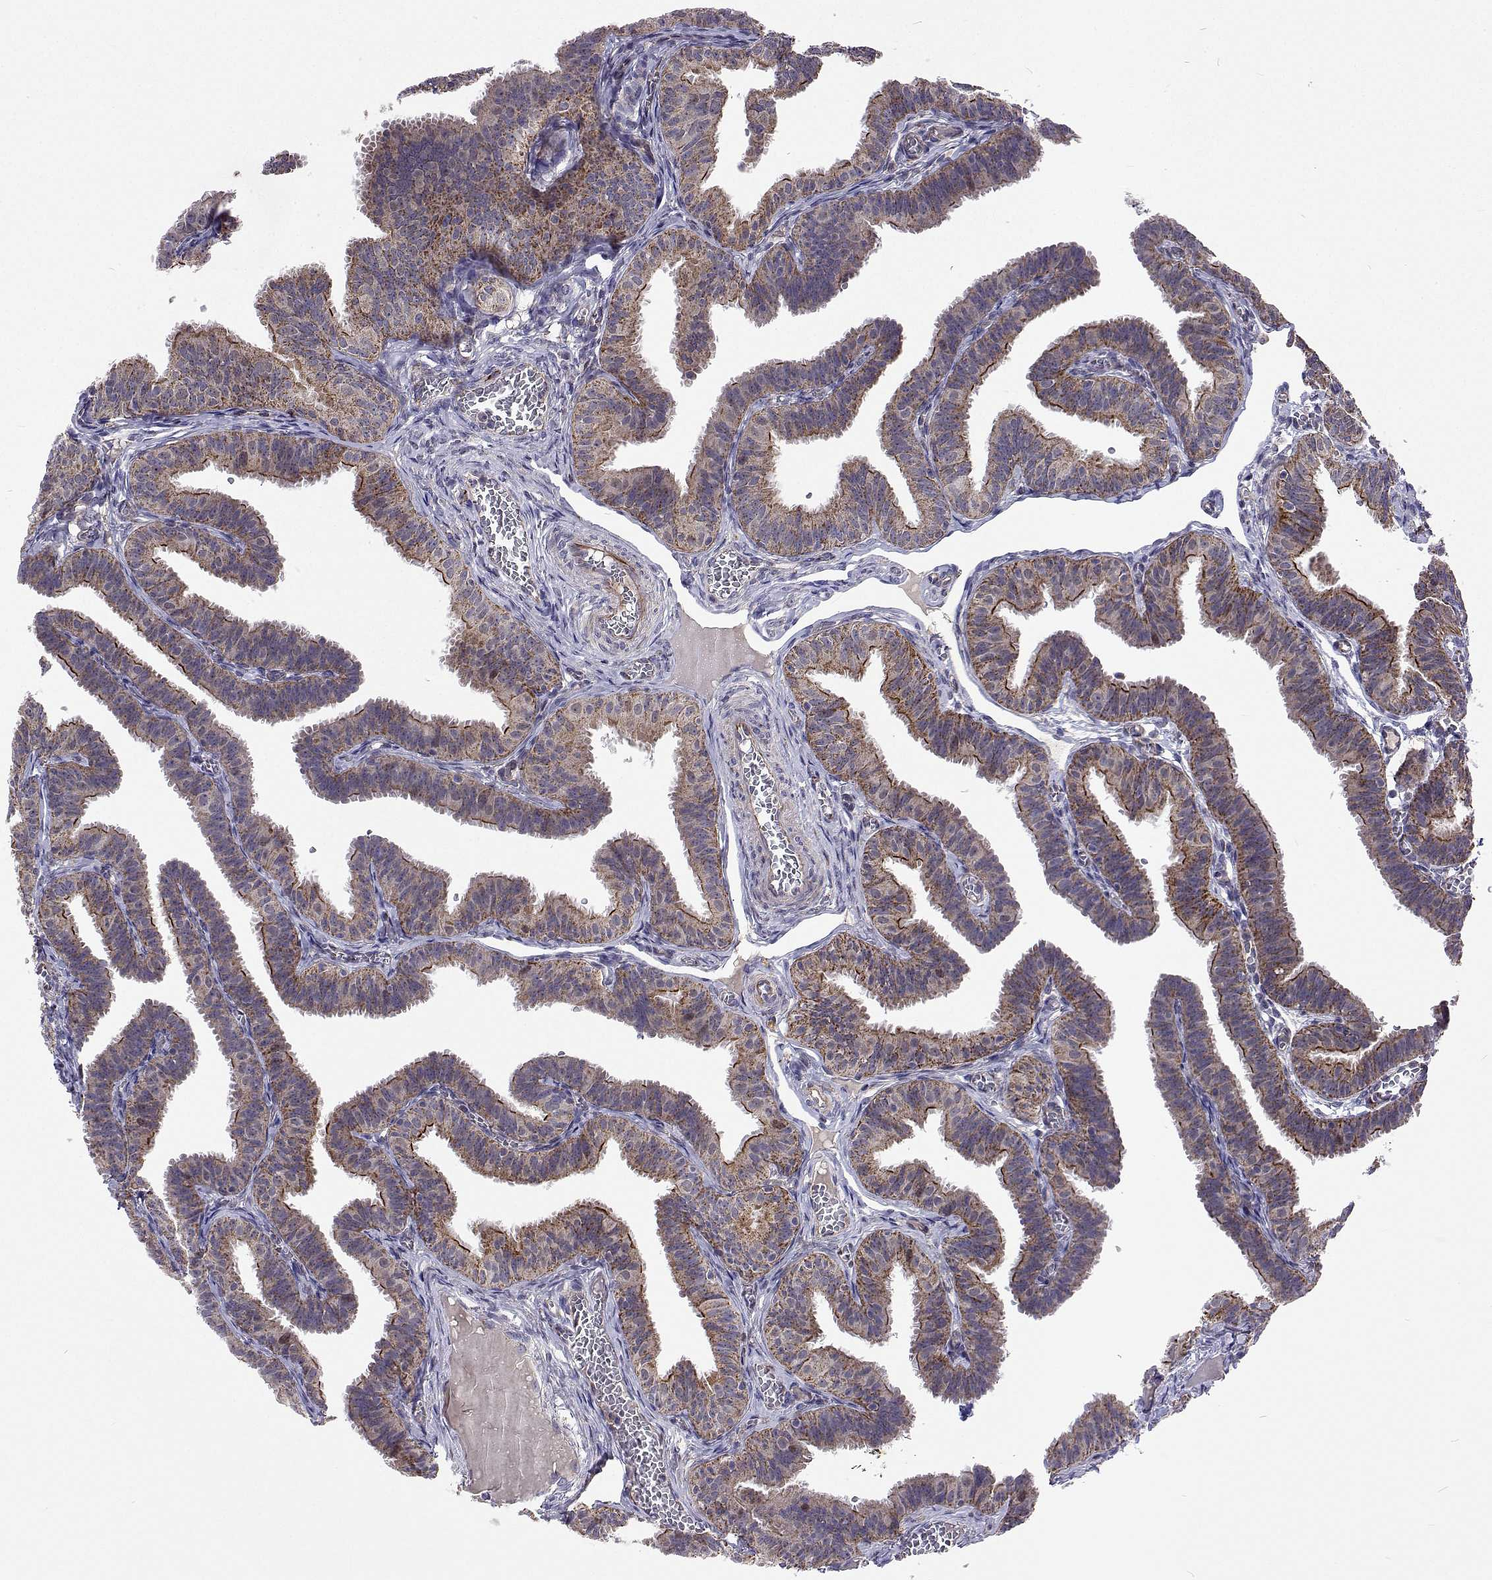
{"staining": {"intensity": "moderate", "quantity": ">75%", "location": "cytoplasmic/membranous"}, "tissue": "fallopian tube", "cell_type": "Glandular cells", "image_type": "normal", "snomed": [{"axis": "morphology", "description": "Normal tissue, NOS"}, {"axis": "topography", "description": "Fallopian tube"}], "caption": "Immunohistochemical staining of benign fallopian tube shows >75% levels of moderate cytoplasmic/membranous protein positivity in approximately >75% of glandular cells. (DAB = brown stain, brightfield microscopy at high magnification).", "gene": "DHTKD1", "patient": {"sex": "female", "age": 25}}